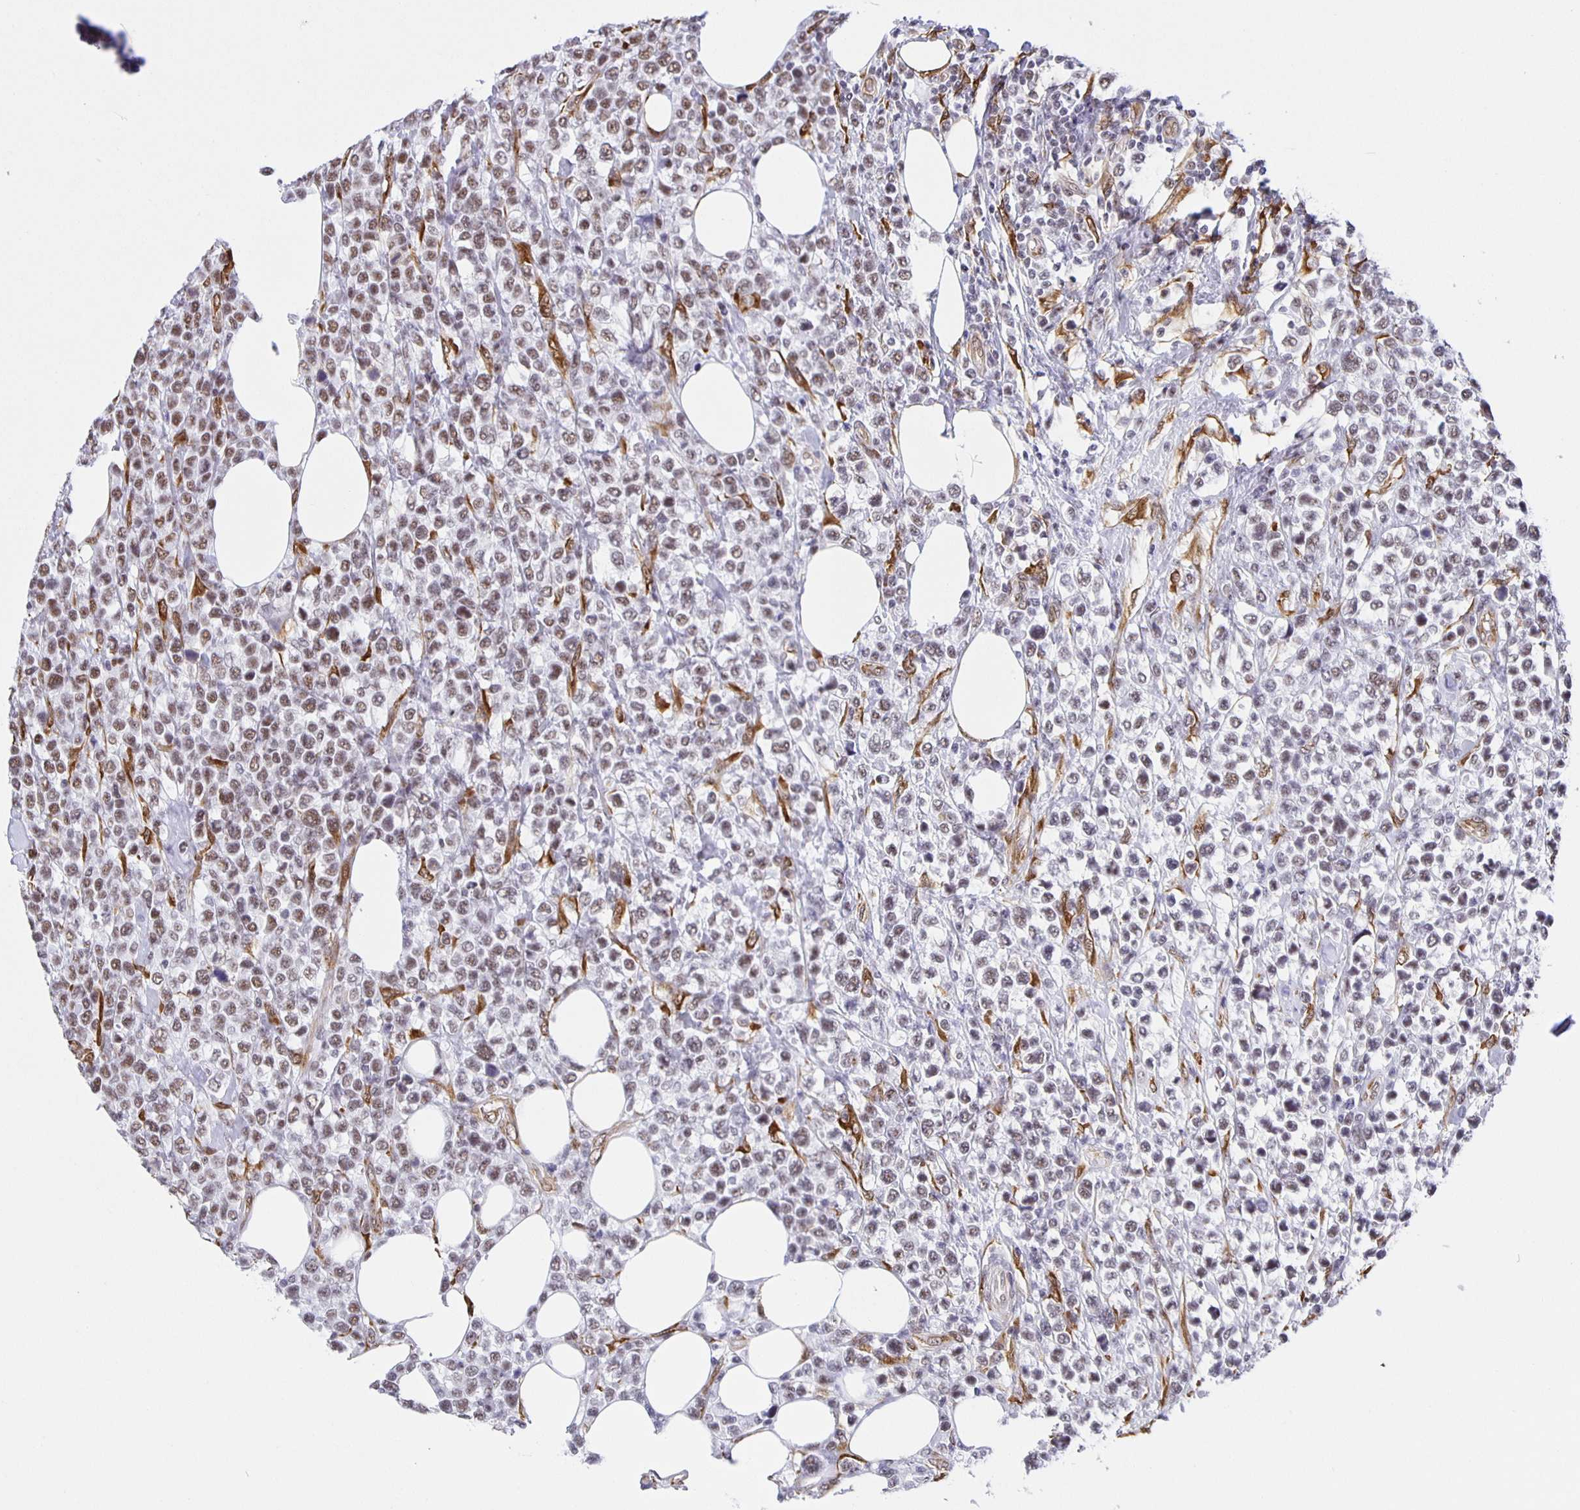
{"staining": {"intensity": "weak", "quantity": "25%-75%", "location": "nuclear"}, "tissue": "lymphoma", "cell_type": "Tumor cells", "image_type": "cancer", "snomed": [{"axis": "morphology", "description": "Malignant lymphoma, non-Hodgkin's type, High grade"}, {"axis": "topography", "description": "Soft tissue"}], "caption": "Immunohistochemical staining of human malignant lymphoma, non-Hodgkin's type (high-grade) reveals low levels of weak nuclear staining in about 25%-75% of tumor cells.", "gene": "ZRANB2", "patient": {"sex": "female", "age": 56}}